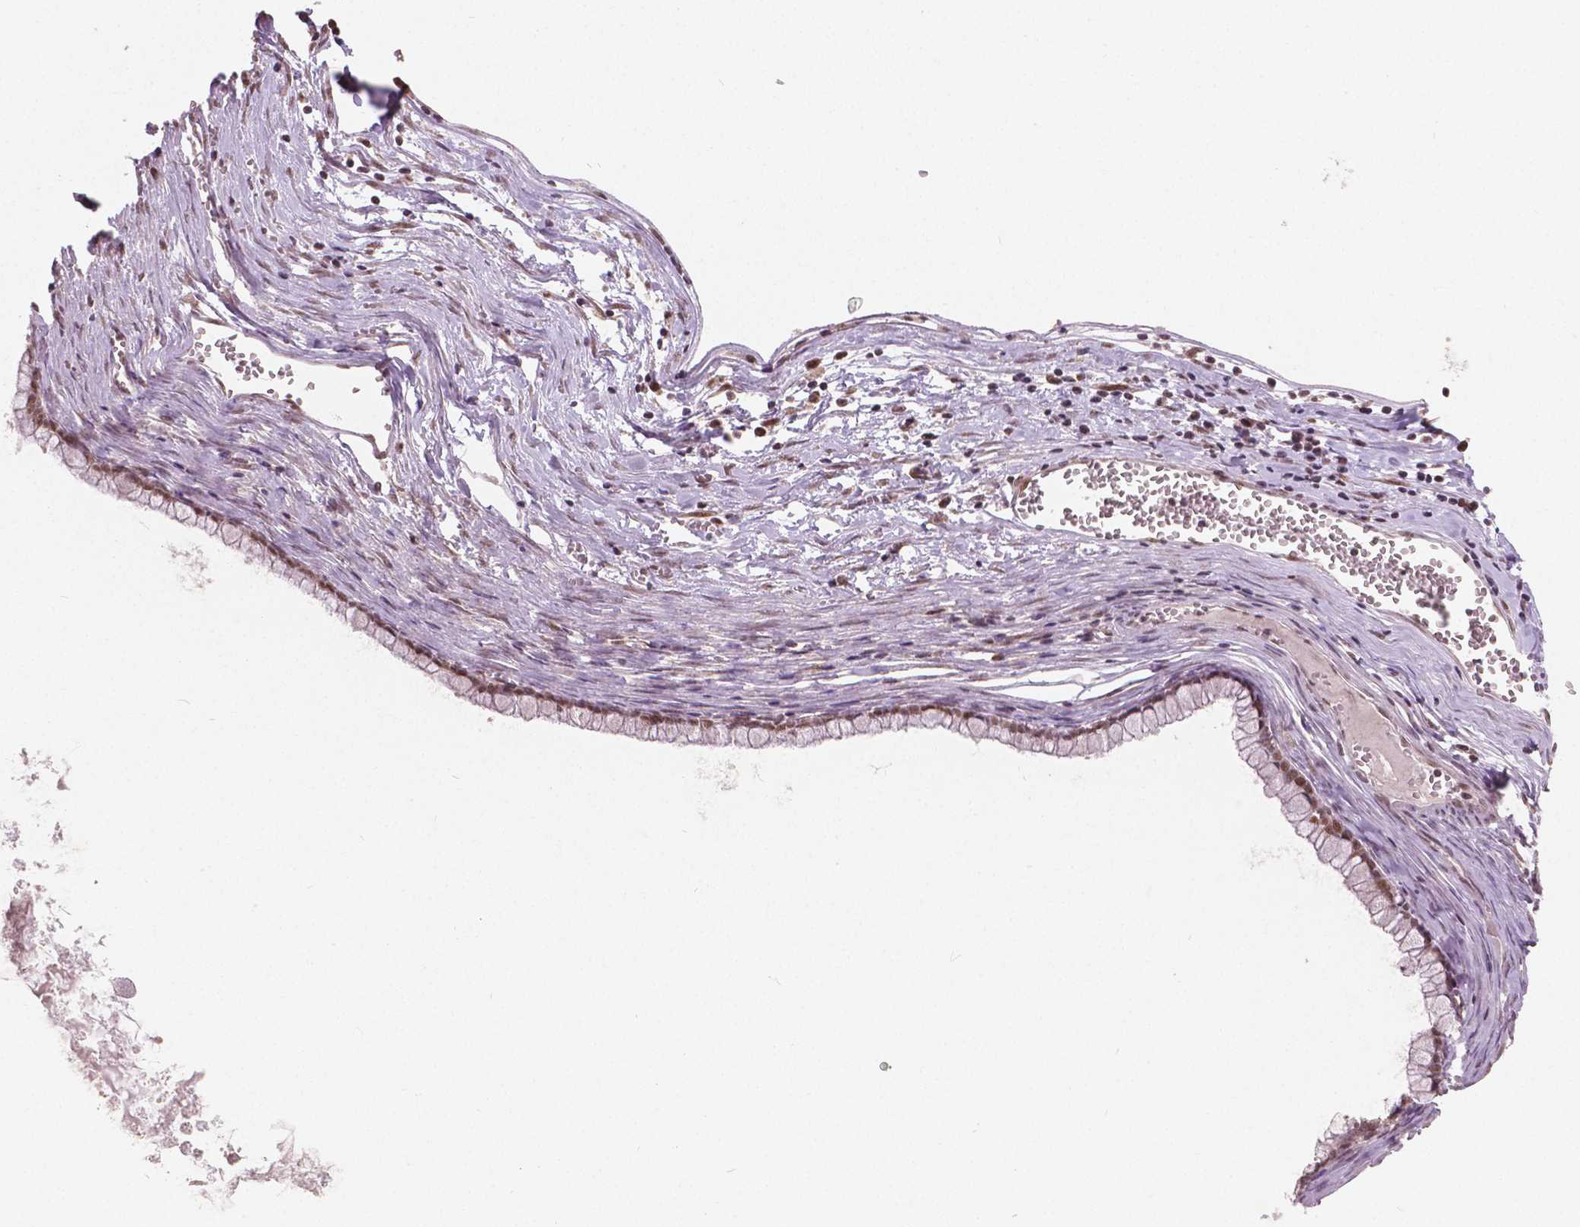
{"staining": {"intensity": "moderate", "quantity": "25%-75%", "location": "nuclear"}, "tissue": "ovarian cancer", "cell_type": "Tumor cells", "image_type": "cancer", "snomed": [{"axis": "morphology", "description": "Cystadenocarcinoma, mucinous, NOS"}, {"axis": "topography", "description": "Ovary"}], "caption": "The immunohistochemical stain labels moderate nuclear positivity in tumor cells of mucinous cystadenocarcinoma (ovarian) tissue. The protein is shown in brown color, while the nuclei are stained blue.", "gene": "NSD2", "patient": {"sex": "female", "age": 67}}